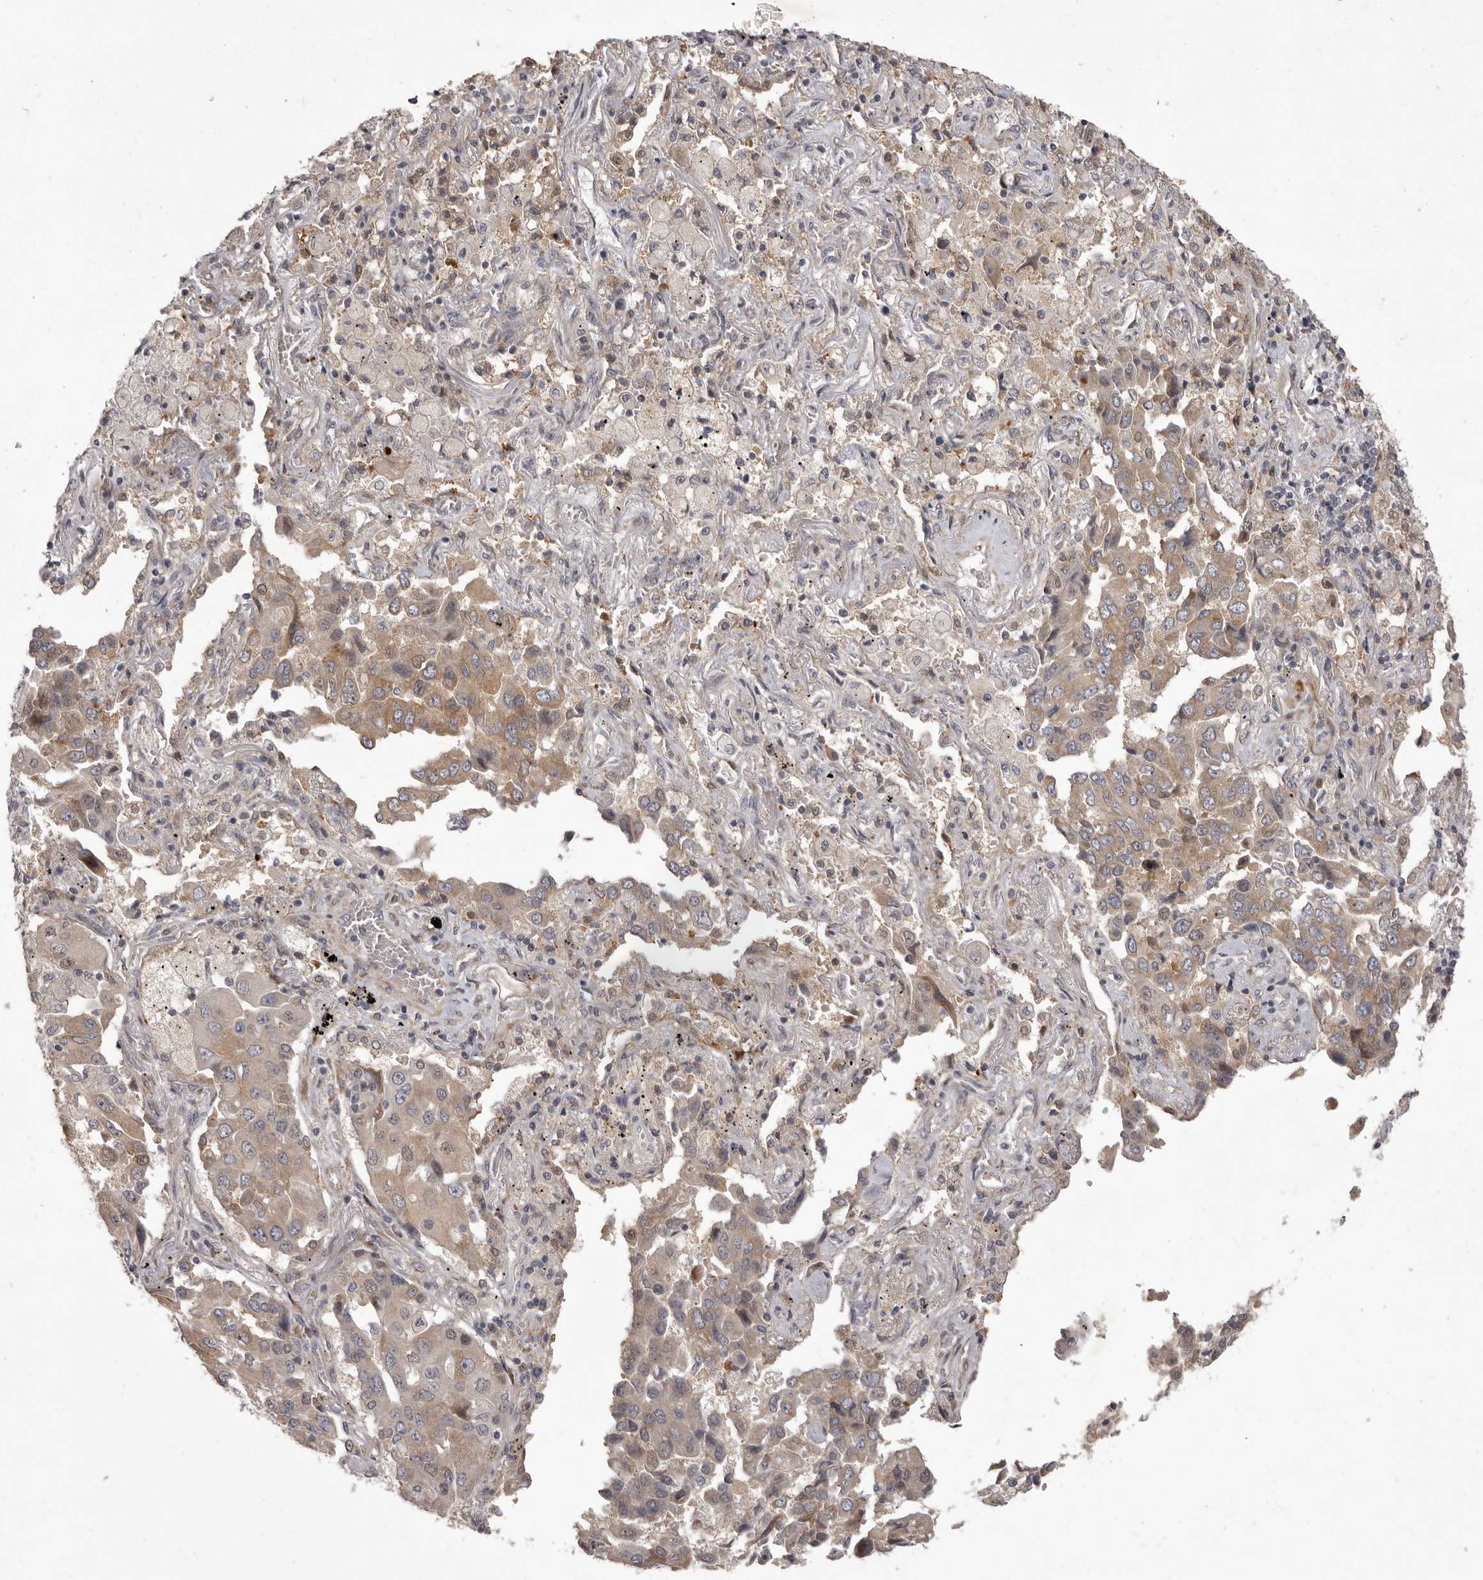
{"staining": {"intensity": "moderate", "quantity": ">75%", "location": "cytoplasmic/membranous"}, "tissue": "lung cancer", "cell_type": "Tumor cells", "image_type": "cancer", "snomed": [{"axis": "morphology", "description": "Adenocarcinoma, NOS"}, {"axis": "topography", "description": "Lung"}], "caption": "Lung adenocarcinoma was stained to show a protein in brown. There is medium levels of moderate cytoplasmic/membranous positivity in approximately >75% of tumor cells. Using DAB (brown) and hematoxylin (blue) stains, captured at high magnification using brightfield microscopy.", "gene": "TBC1D8B", "patient": {"sex": "female", "age": 65}}